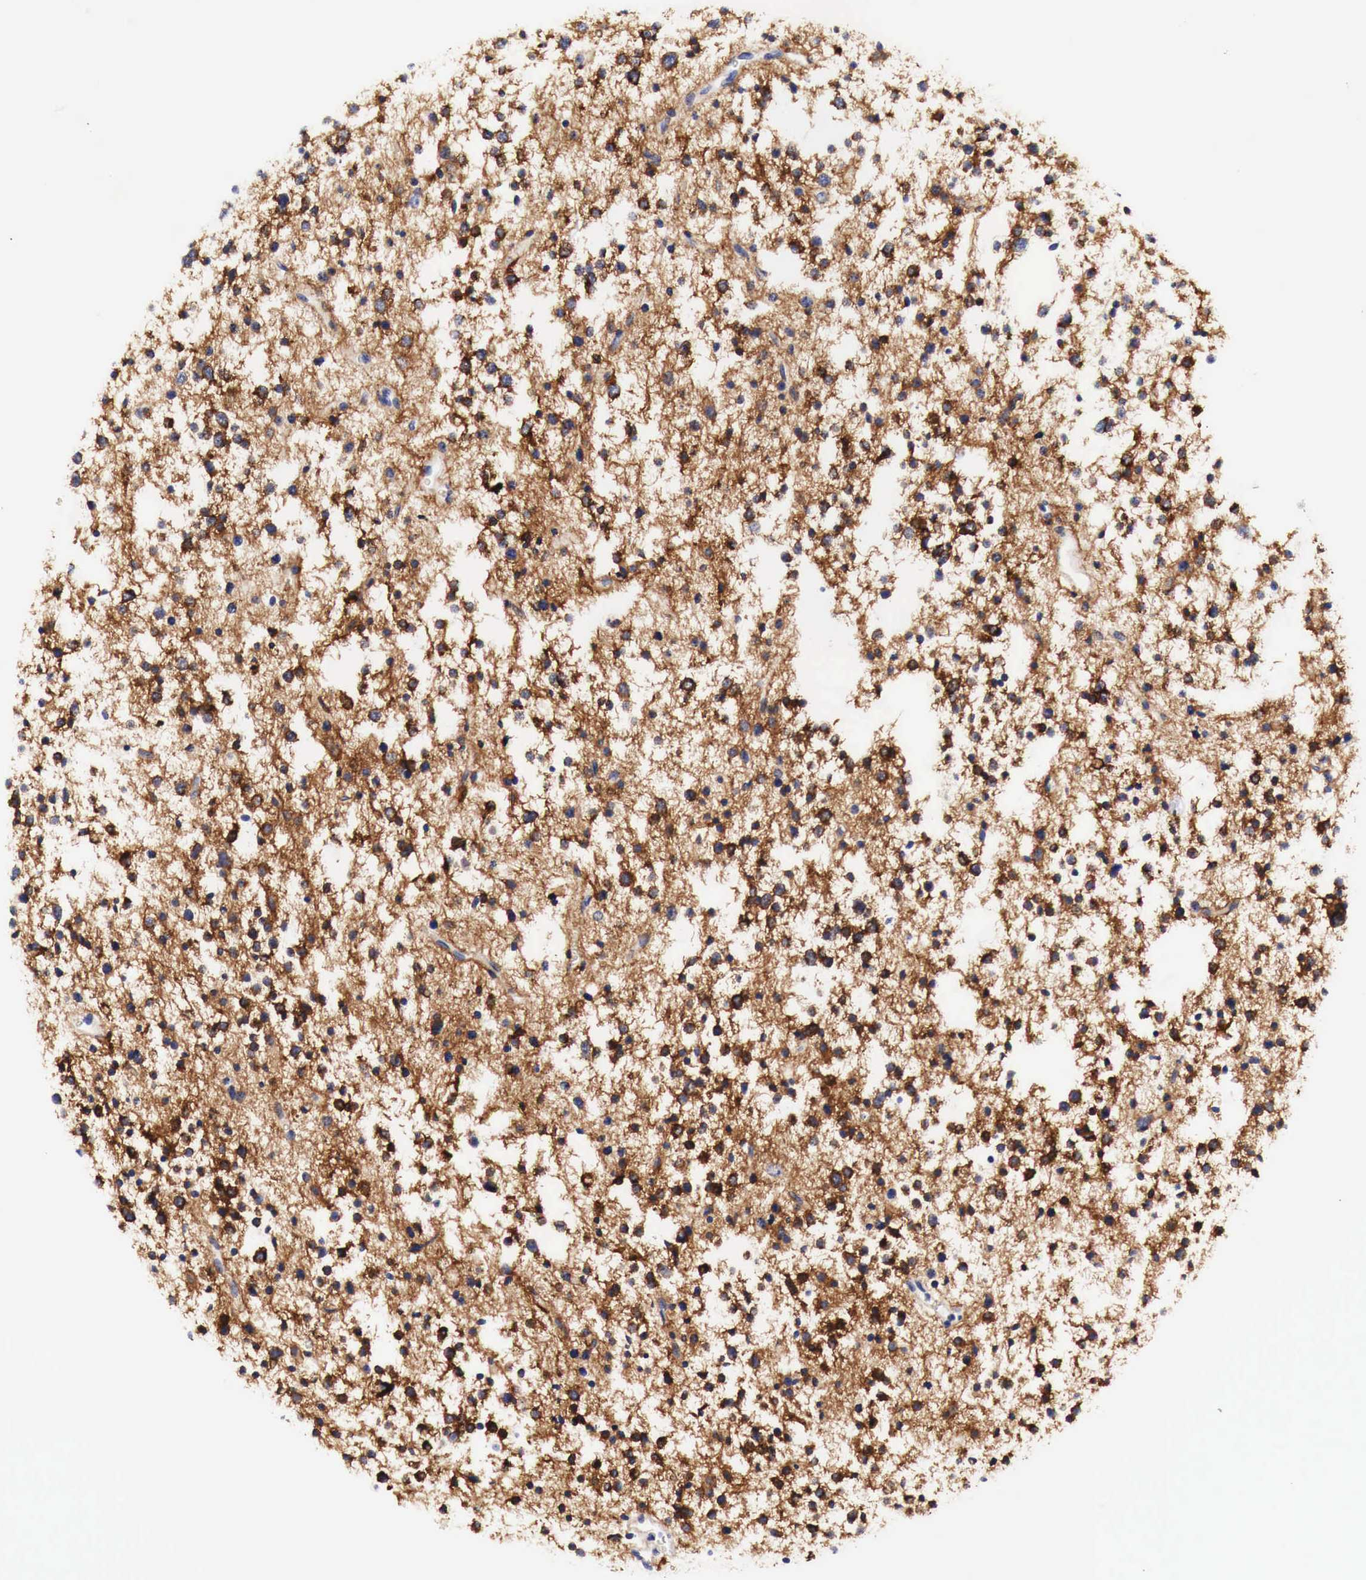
{"staining": {"intensity": "strong", "quantity": ">75%", "location": "cytoplasmic/membranous"}, "tissue": "glioma", "cell_type": "Tumor cells", "image_type": "cancer", "snomed": [{"axis": "morphology", "description": "Glioma, malignant, Low grade"}, {"axis": "topography", "description": "Brain"}], "caption": "DAB (3,3'-diaminobenzidine) immunohistochemical staining of human glioma demonstrates strong cytoplasmic/membranous protein staining in about >75% of tumor cells.", "gene": "EGFR", "patient": {"sex": "female", "age": 36}}